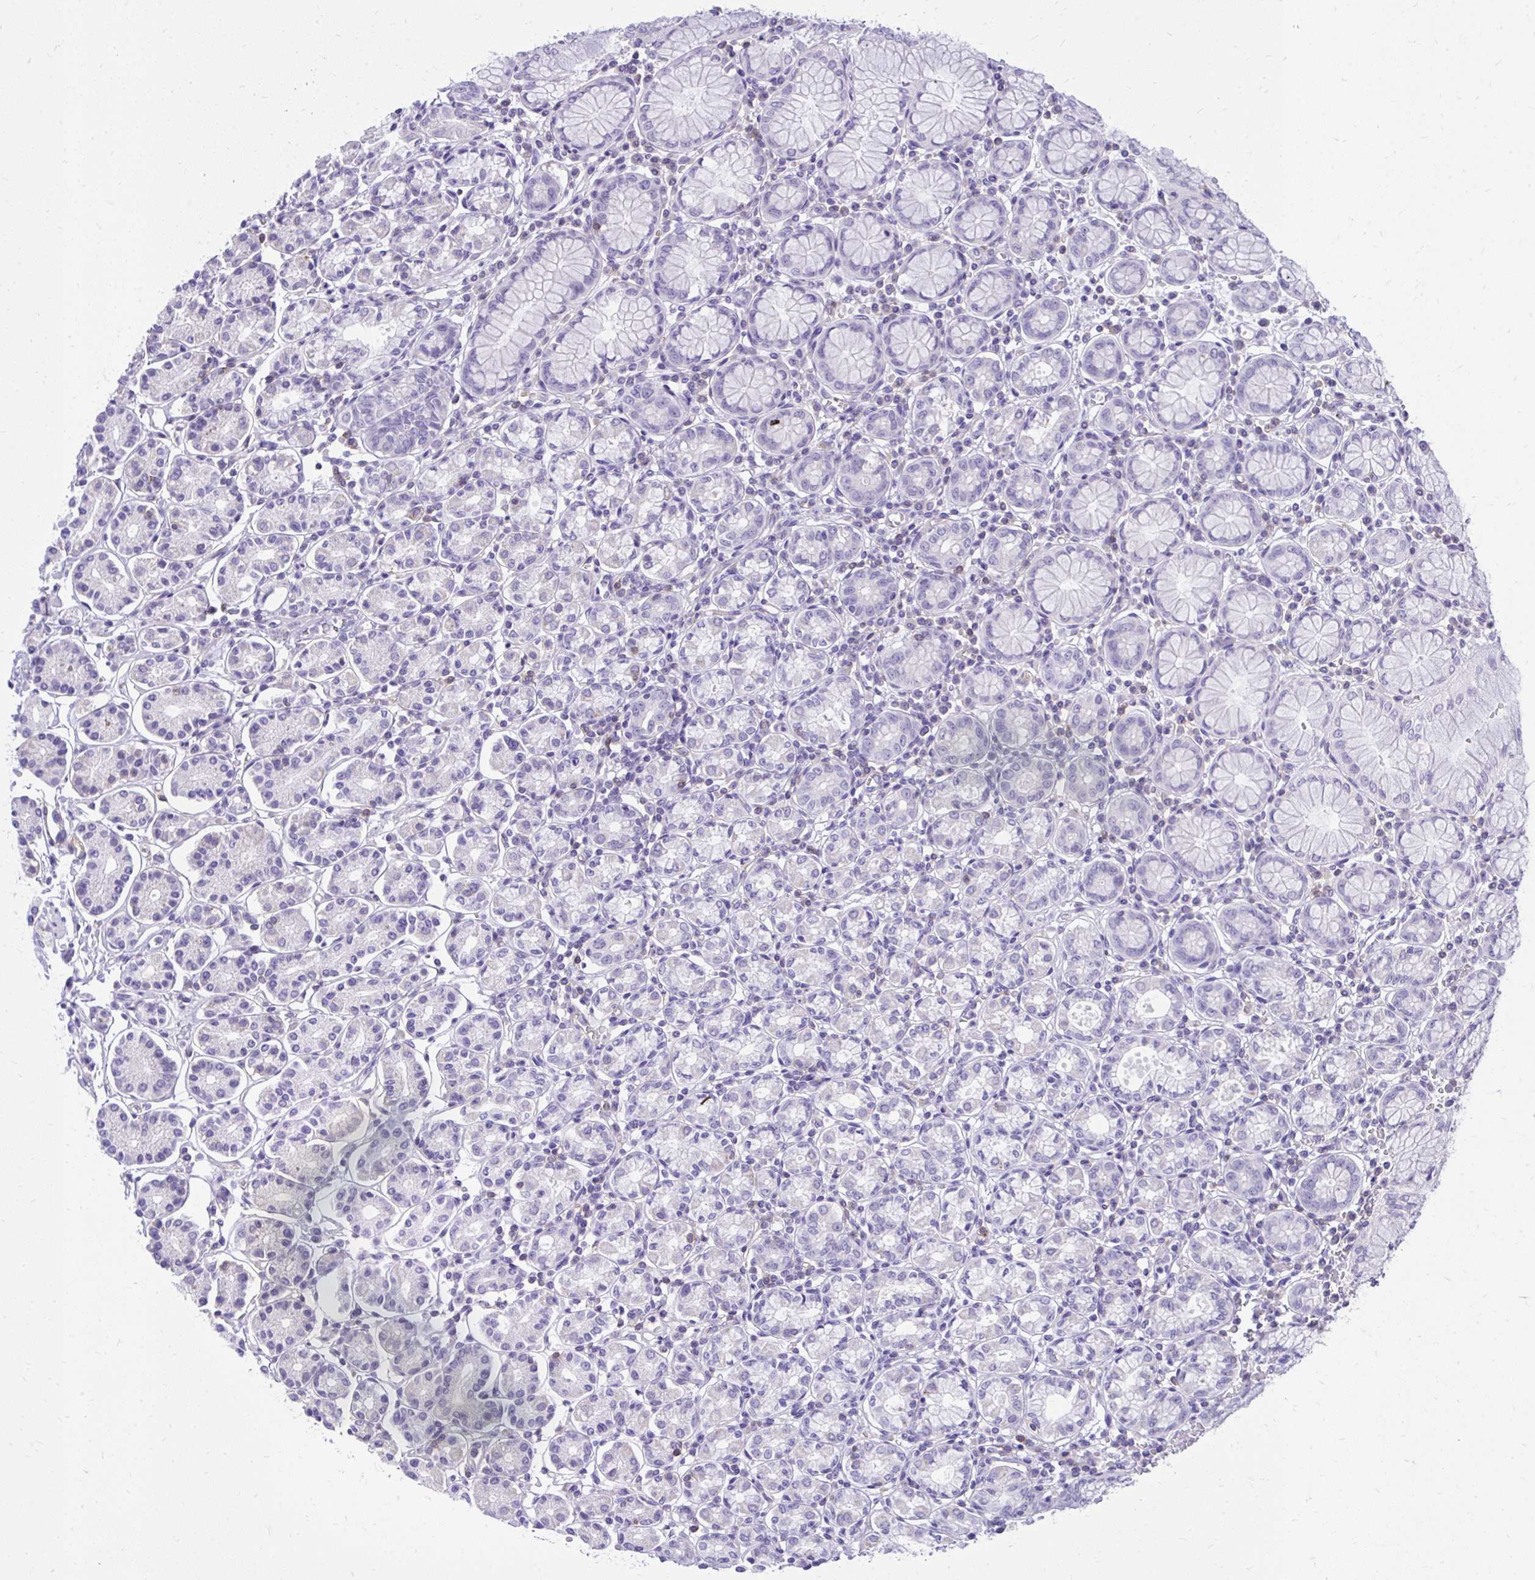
{"staining": {"intensity": "negative", "quantity": "none", "location": "none"}, "tissue": "stomach", "cell_type": "Glandular cells", "image_type": "normal", "snomed": [{"axis": "morphology", "description": "Normal tissue, NOS"}, {"axis": "topography", "description": "Stomach"}], "caption": "This is an immunohistochemistry (IHC) image of unremarkable stomach. There is no positivity in glandular cells.", "gene": "GPRIN3", "patient": {"sex": "female", "age": 62}}